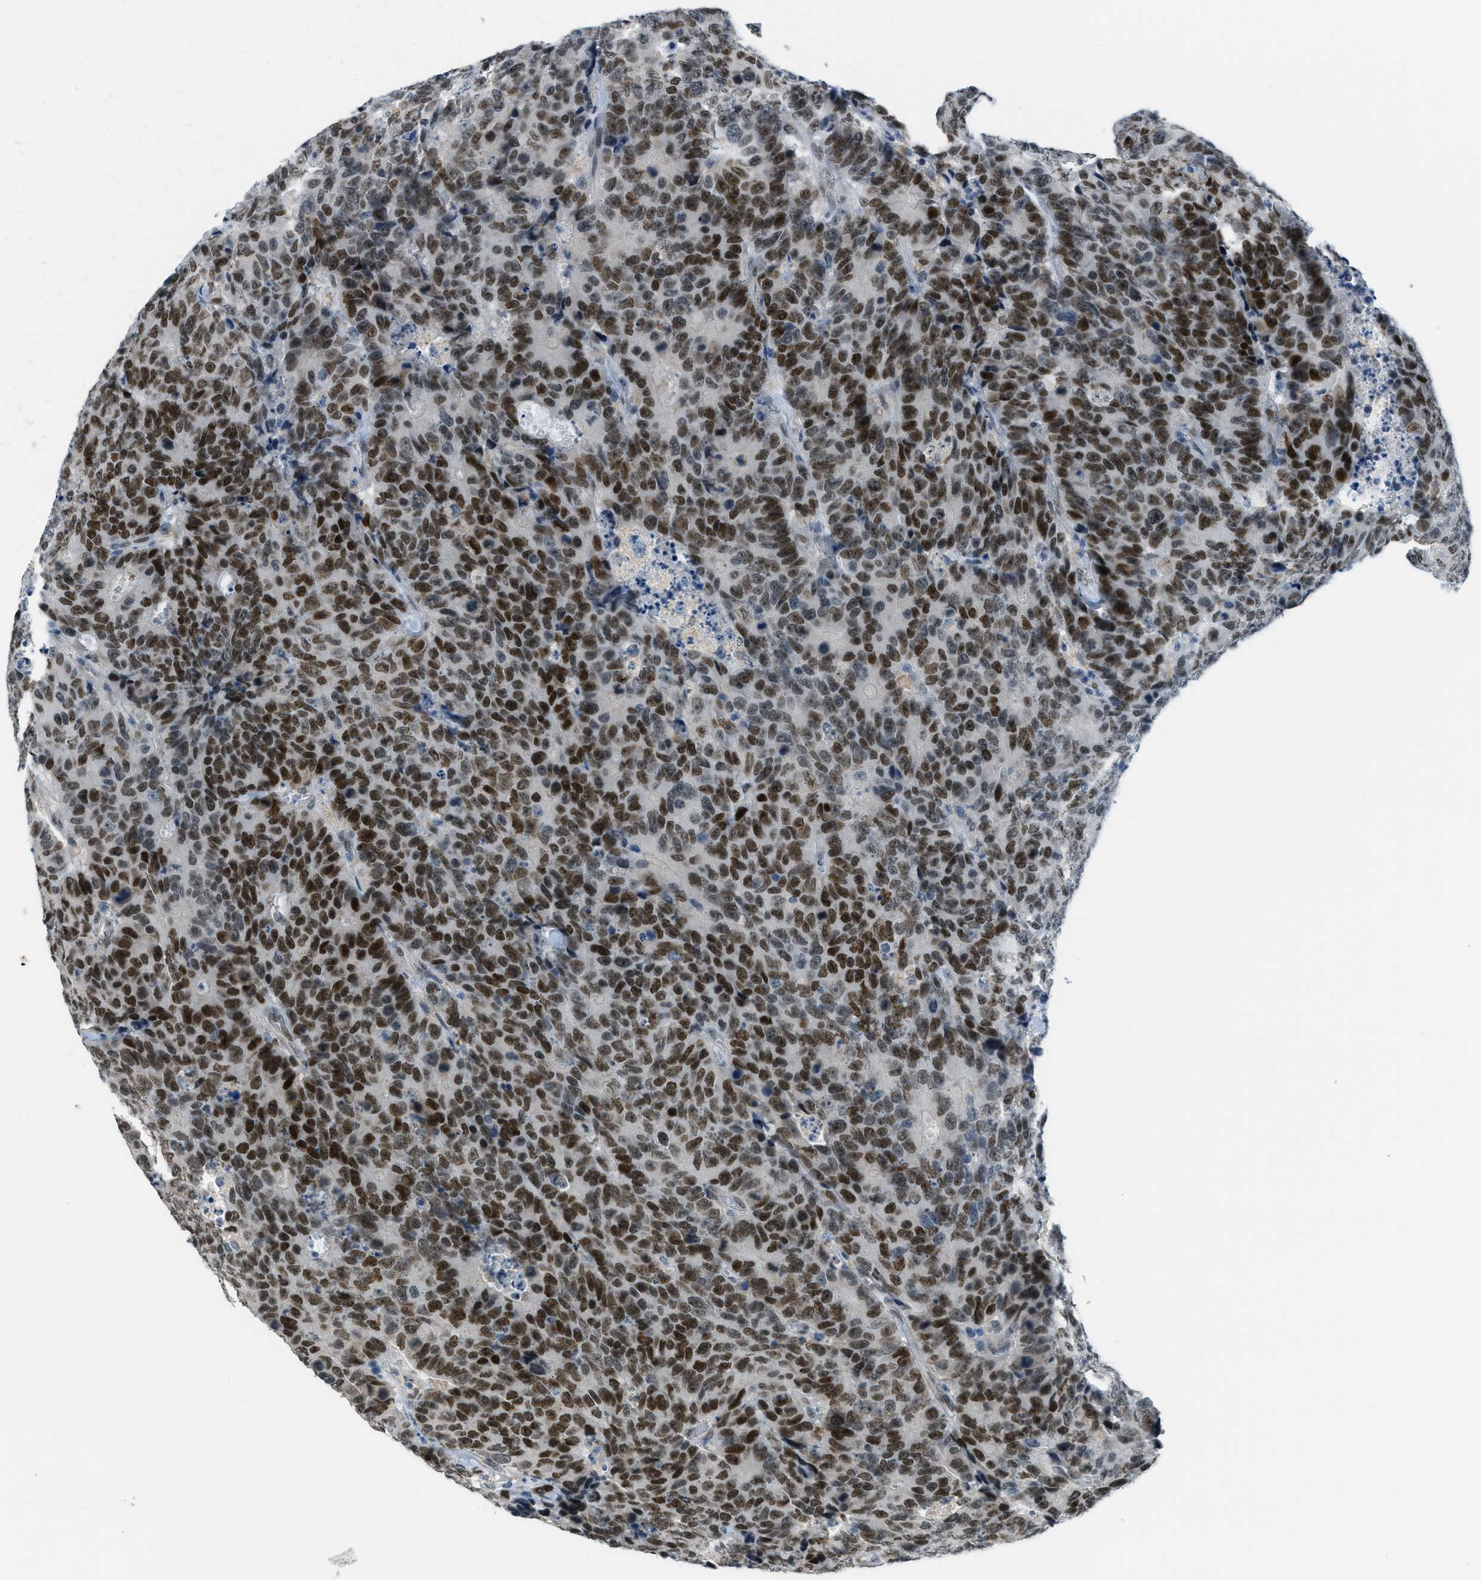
{"staining": {"intensity": "strong", "quantity": ">75%", "location": "nuclear"}, "tissue": "colorectal cancer", "cell_type": "Tumor cells", "image_type": "cancer", "snomed": [{"axis": "morphology", "description": "Adenocarcinoma, NOS"}, {"axis": "topography", "description": "Colon"}], "caption": "Immunohistochemistry image of neoplastic tissue: colorectal adenocarcinoma stained using immunohistochemistry shows high levels of strong protein expression localized specifically in the nuclear of tumor cells, appearing as a nuclear brown color.", "gene": "TCF3", "patient": {"sex": "female", "age": 86}}